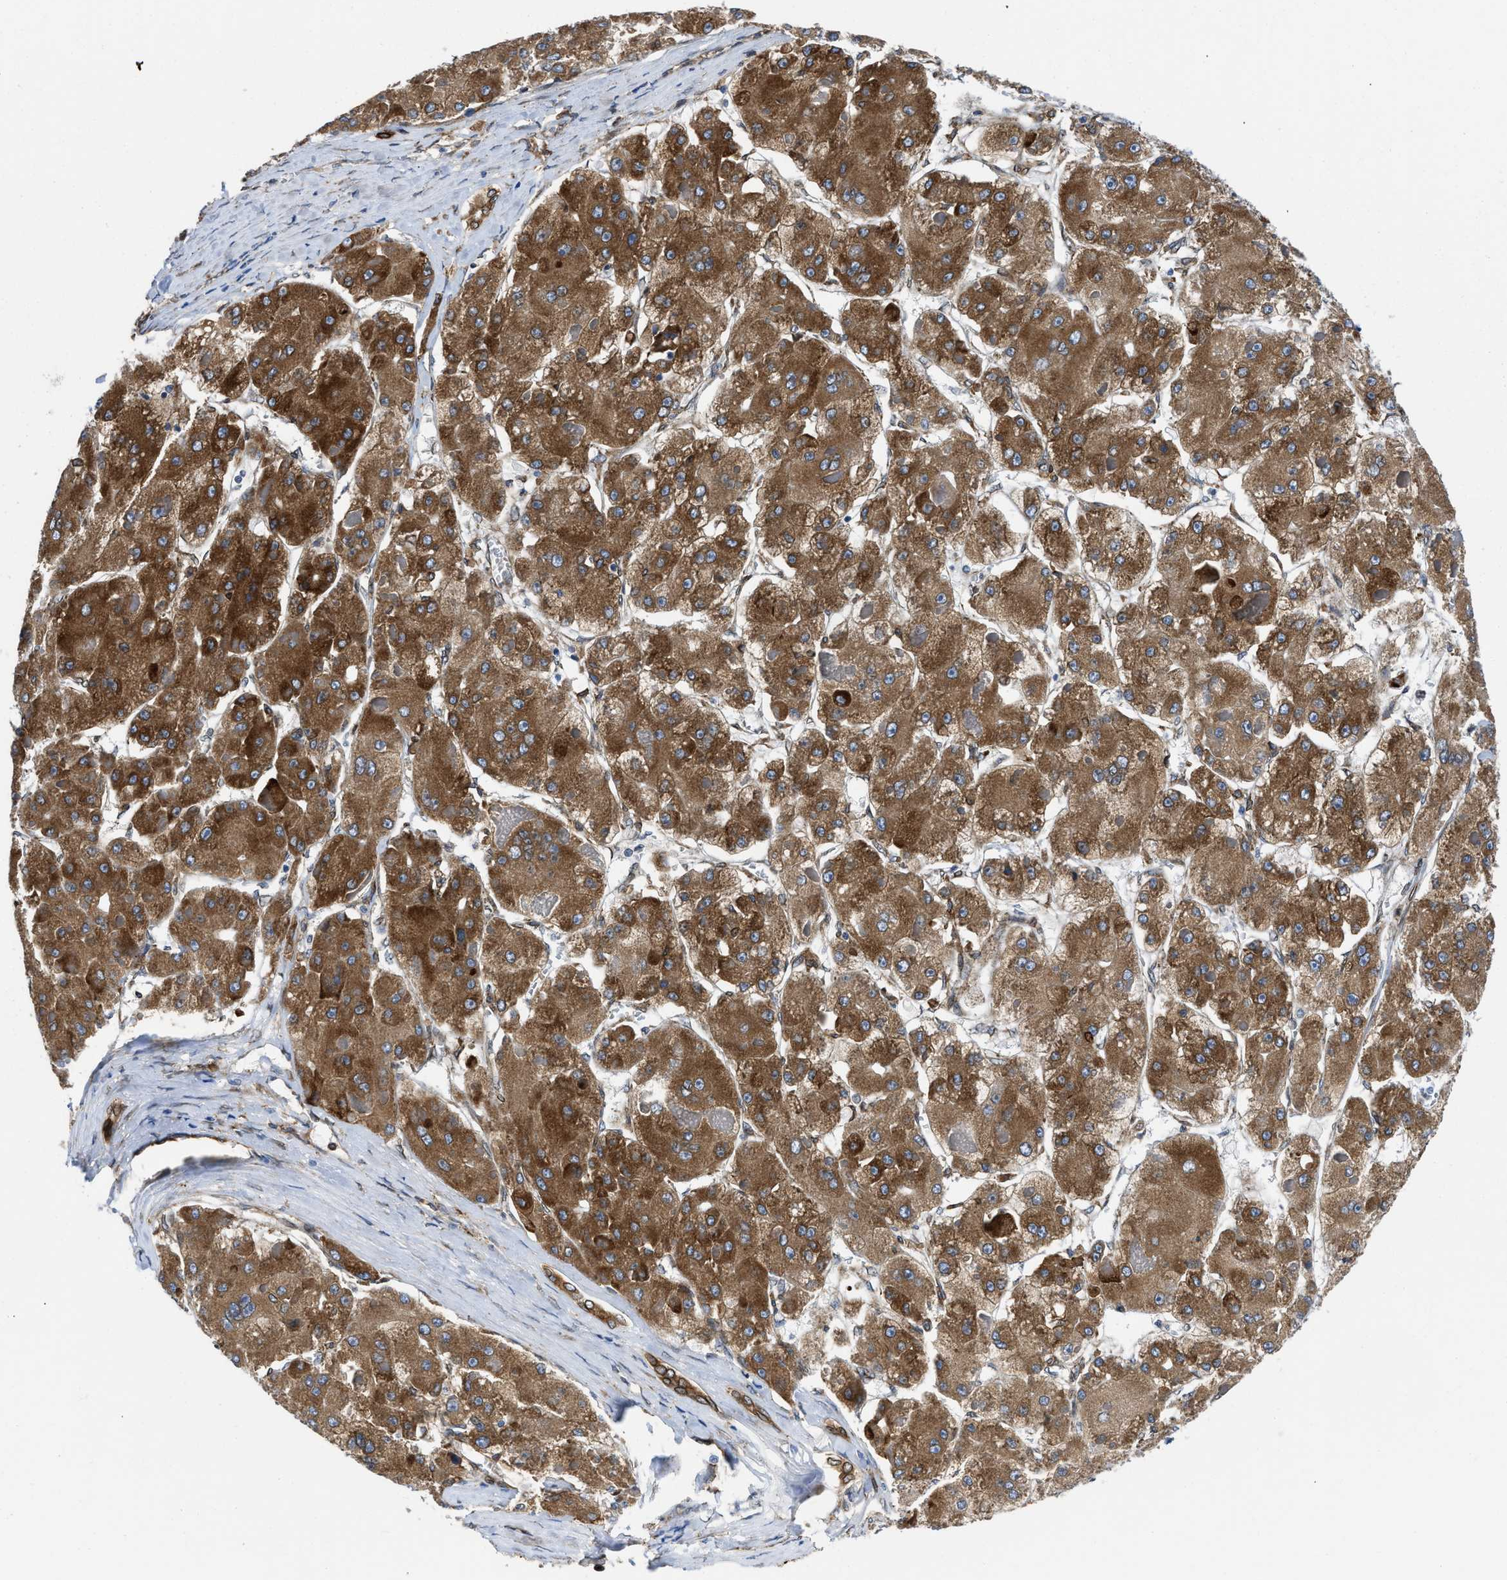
{"staining": {"intensity": "strong", "quantity": ">75%", "location": "cytoplasmic/membranous"}, "tissue": "liver cancer", "cell_type": "Tumor cells", "image_type": "cancer", "snomed": [{"axis": "morphology", "description": "Carcinoma, Hepatocellular, NOS"}, {"axis": "topography", "description": "Liver"}], "caption": "Liver cancer (hepatocellular carcinoma) stained with IHC demonstrates strong cytoplasmic/membranous positivity in approximately >75% of tumor cells.", "gene": "ERLIN2", "patient": {"sex": "female", "age": 73}}